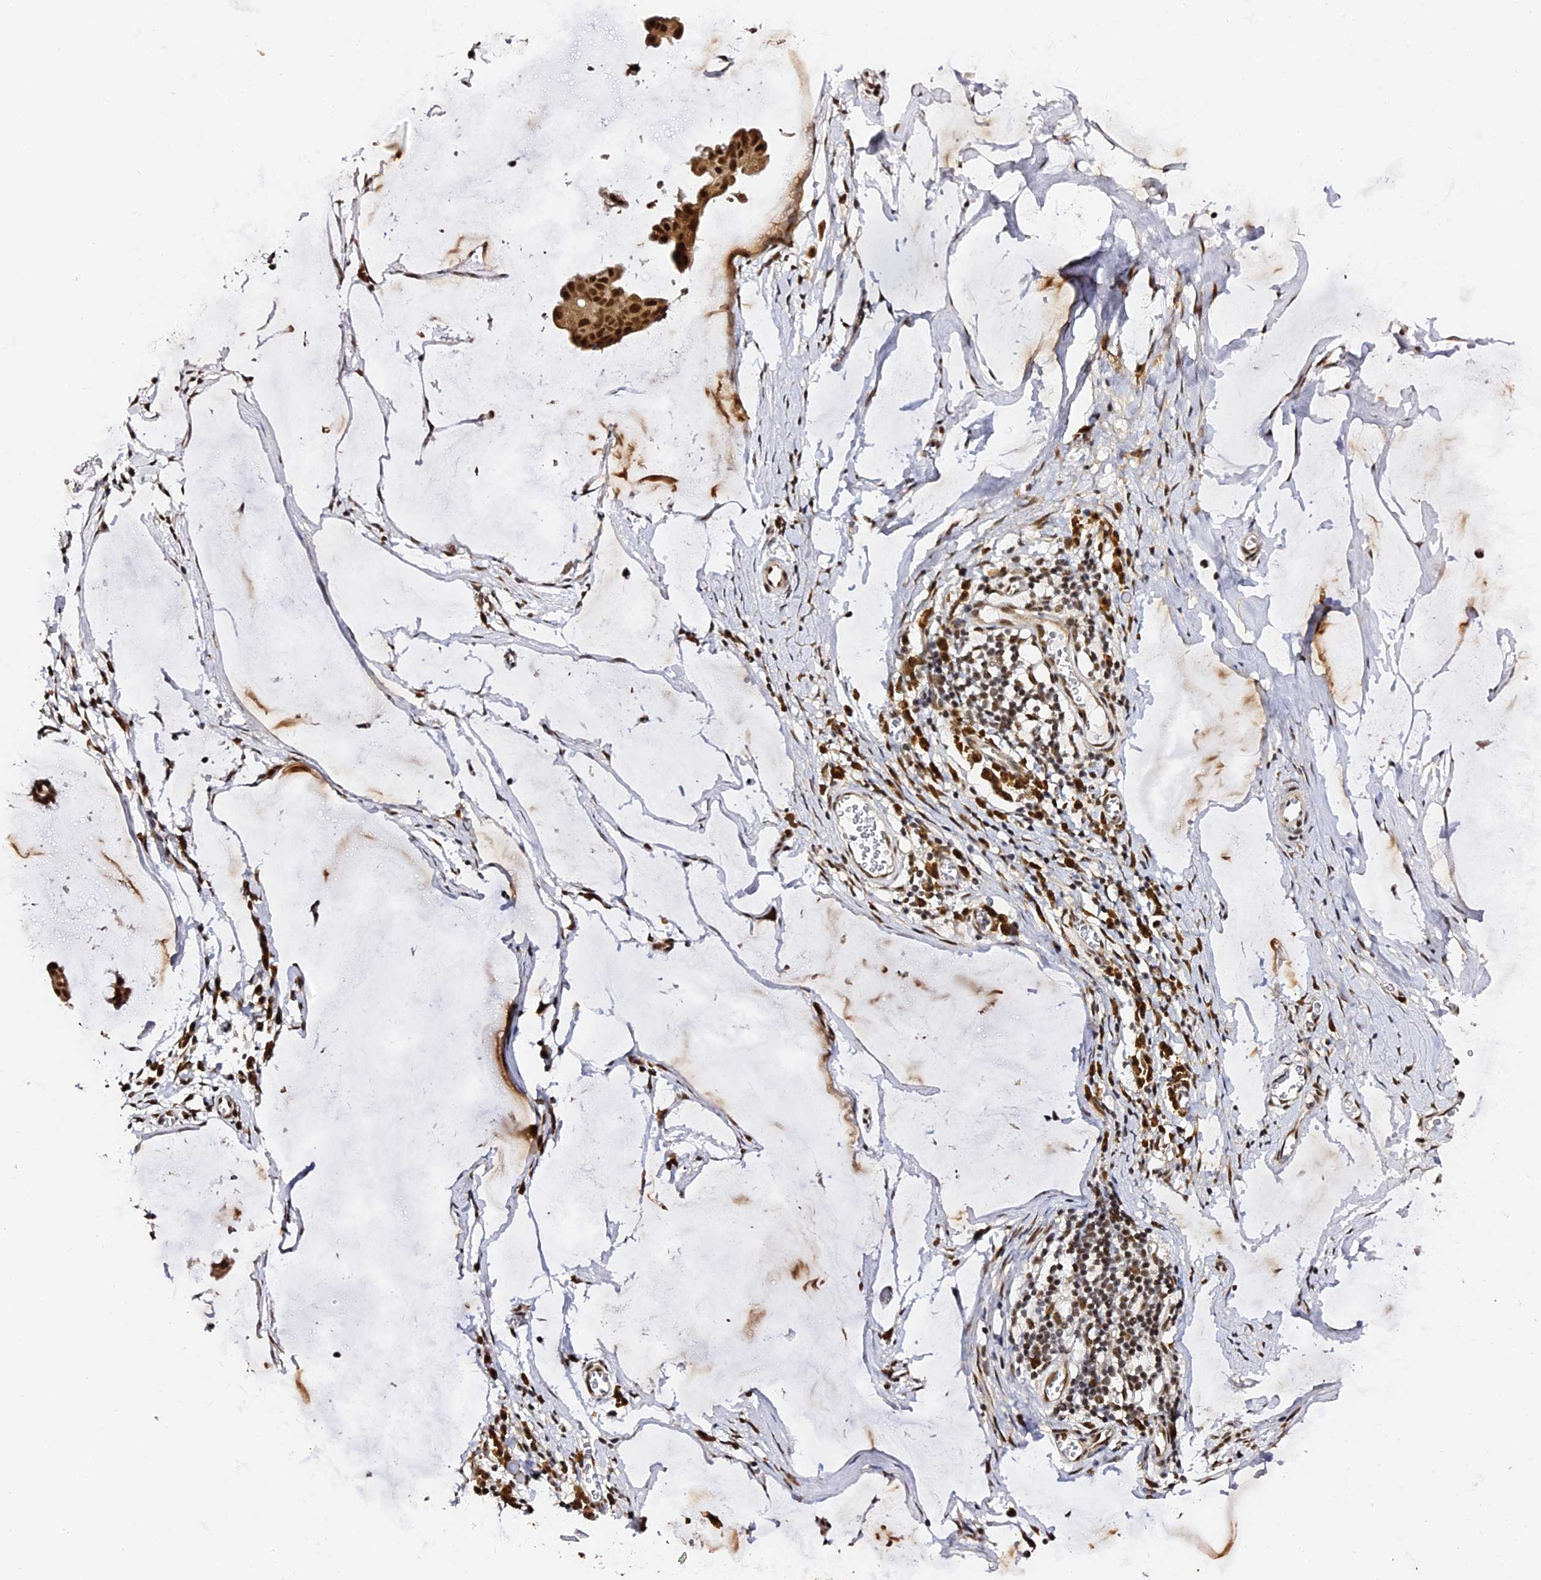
{"staining": {"intensity": "strong", "quantity": ">75%", "location": "nuclear"}, "tissue": "ovarian cancer", "cell_type": "Tumor cells", "image_type": "cancer", "snomed": [{"axis": "morphology", "description": "Cystadenocarcinoma, mucinous, NOS"}, {"axis": "topography", "description": "Ovary"}], "caption": "High-magnification brightfield microscopy of ovarian mucinous cystadenocarcinoma stained with DAB (brown) and counterstained with hematoxylin (blue). tumor cells exhibit strong nuclear staining is identified in about>75% of cells.", "gene": "MCRS1", "patient": {"sex": "female", "age": 73}}